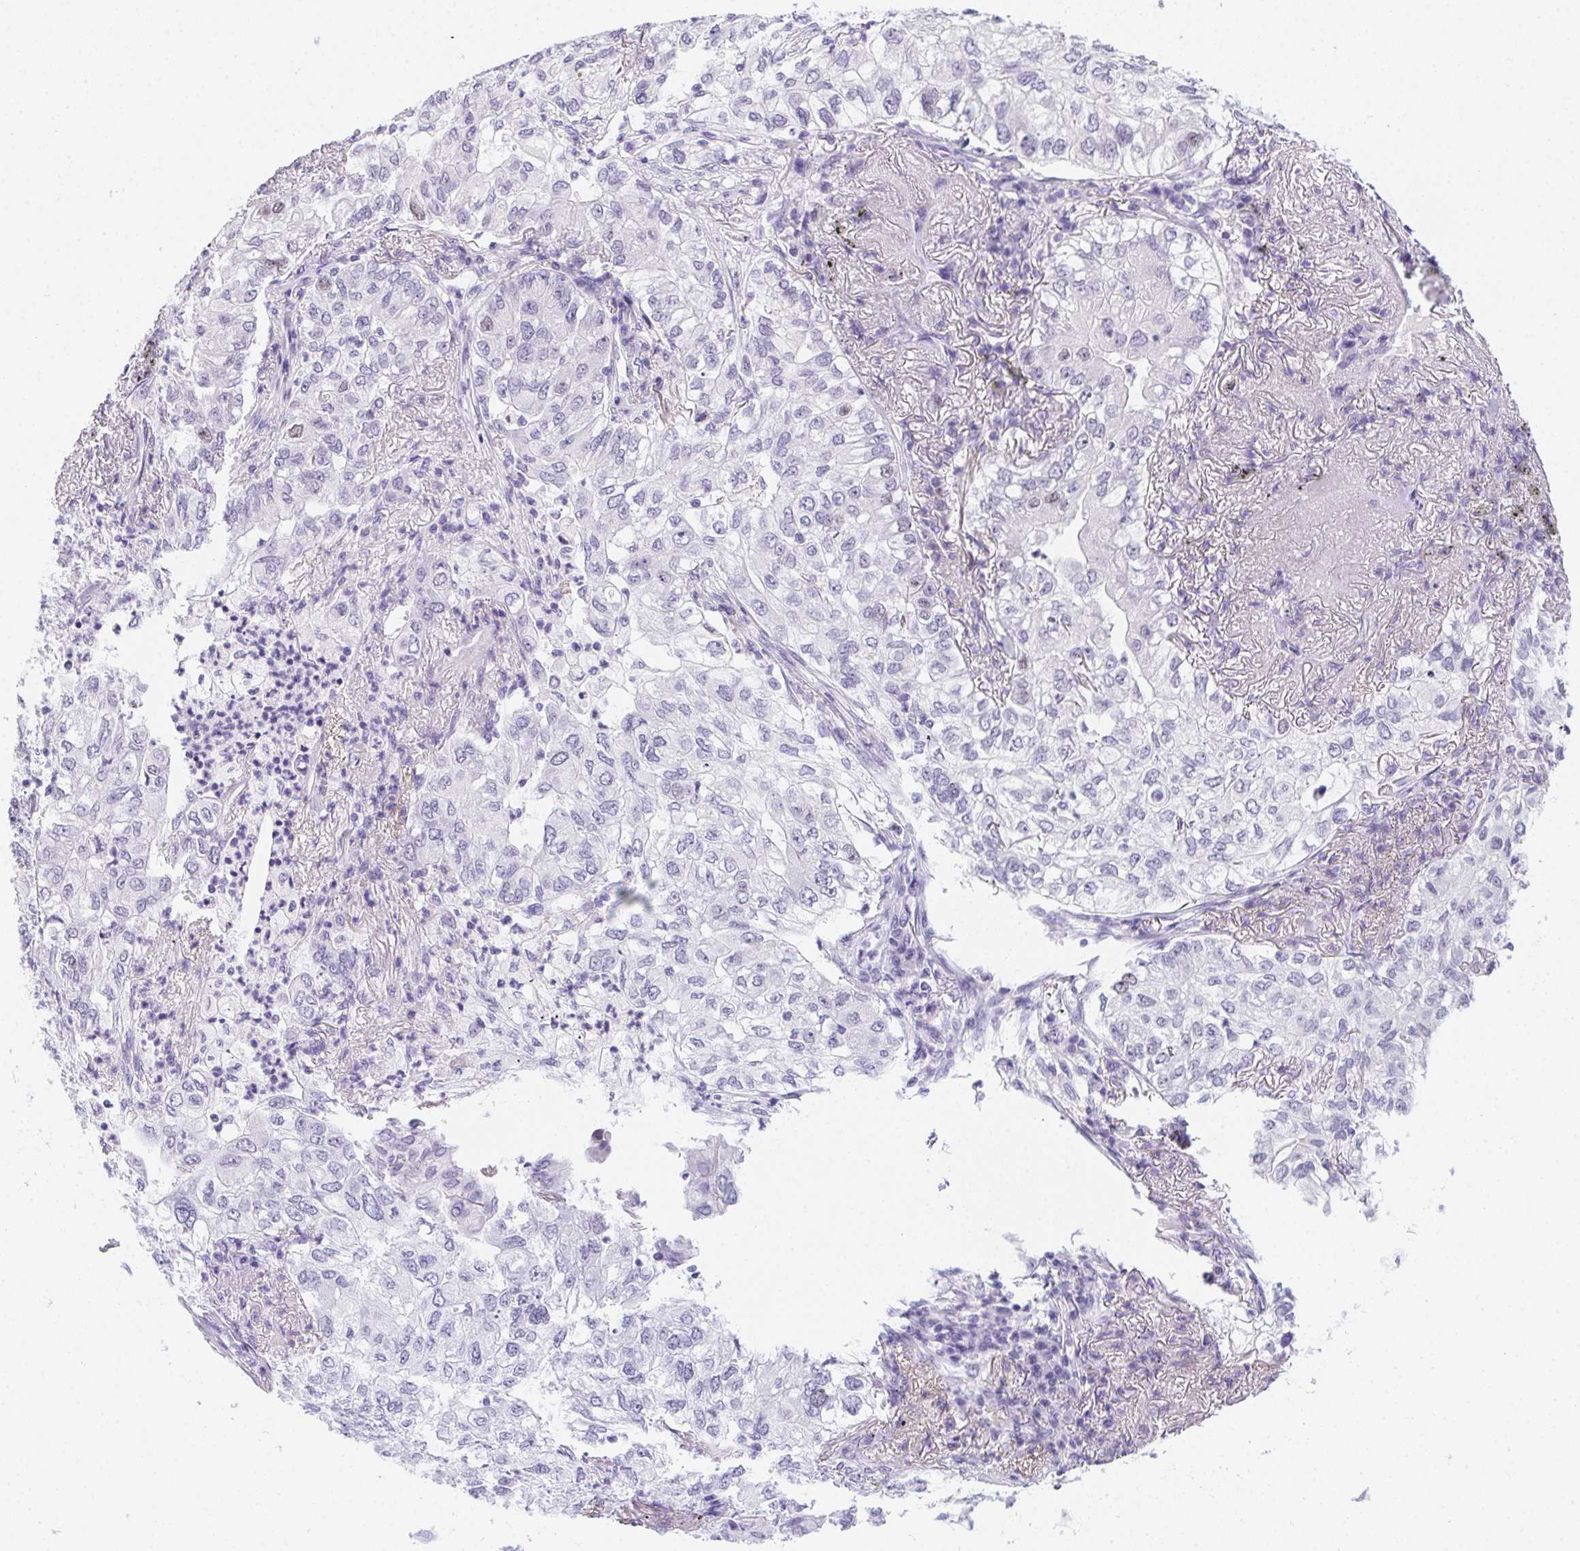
{"staining": {"intensity": "negative", "quantity": "none", "location": "none"}, "tissue": "lung cancer", "cell_type": "Tumor cells", "image_type": "cancer", "snomed": [{"axis": "morphology", "description": "Adenocarcinoma, NOS"}, {"axis": "topography", "description": "Lung"}], "caption": "Protein analysis of lung cancer (adenocarcinoma) displays no significant expression in tumor cells.", "gene": "HELLS", "patient": {"sex": "female", "age": 73}}